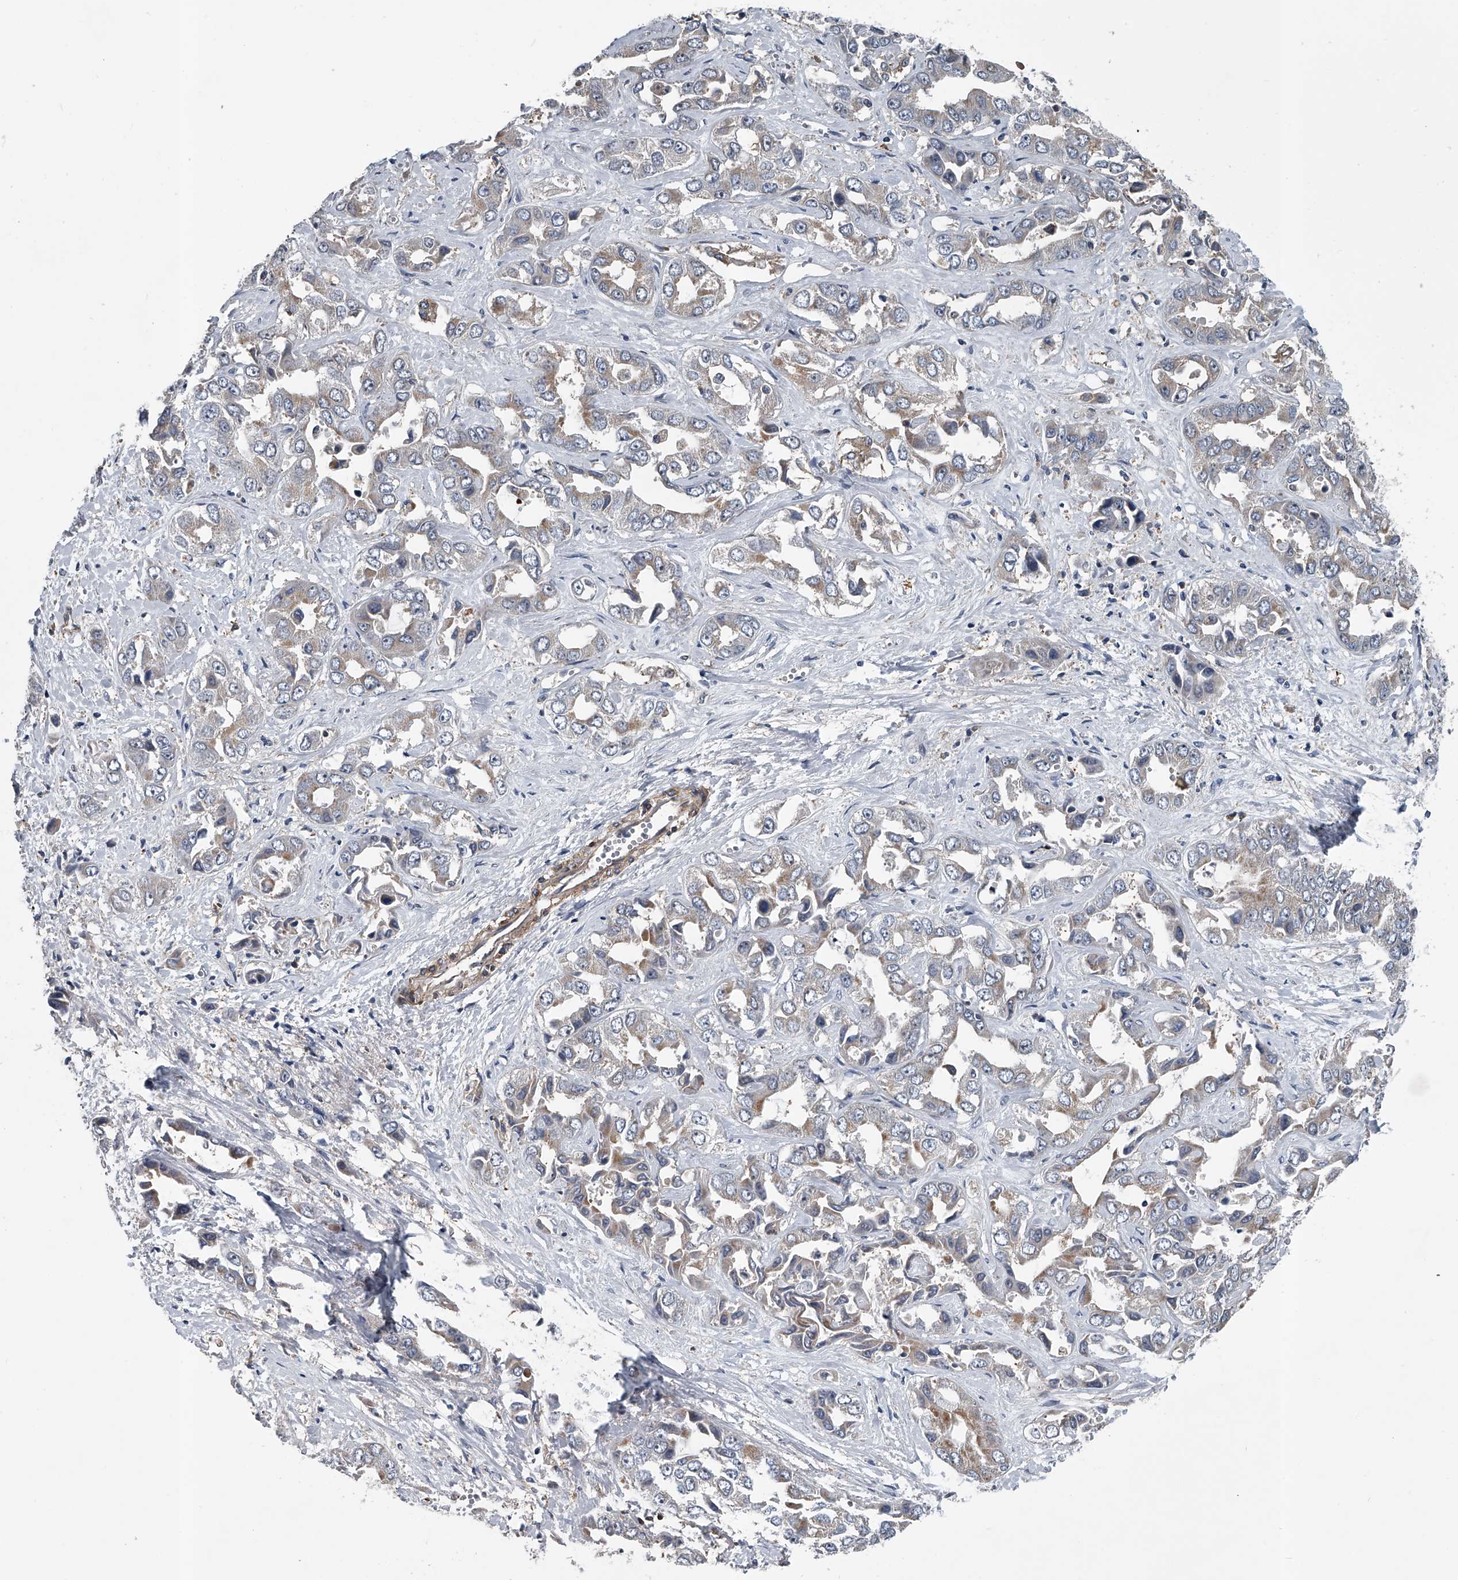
{"staining": {"intensity": "weak", "quantity": "25%-75%", "location": "cytoplasmic/membranous"}, "tissue": "liver cancer", "cell_type": "Tumor cells", "image_type": "cancer", "snomed": [{"axis": "morphology", "description": "Cholangiocarcinoma"}, {"axis": "topography", "description": "Liver"}], "caption": "DAB immunohistochemical staining of liver cancer (cholangiocarcinoma) demonstrates weak cytoplasmic/membranous protein staining in approximately 25%-75% of tumor cells.", "gene": "LDLRAD2", "patient": {"sex": "female", "age": 52}}